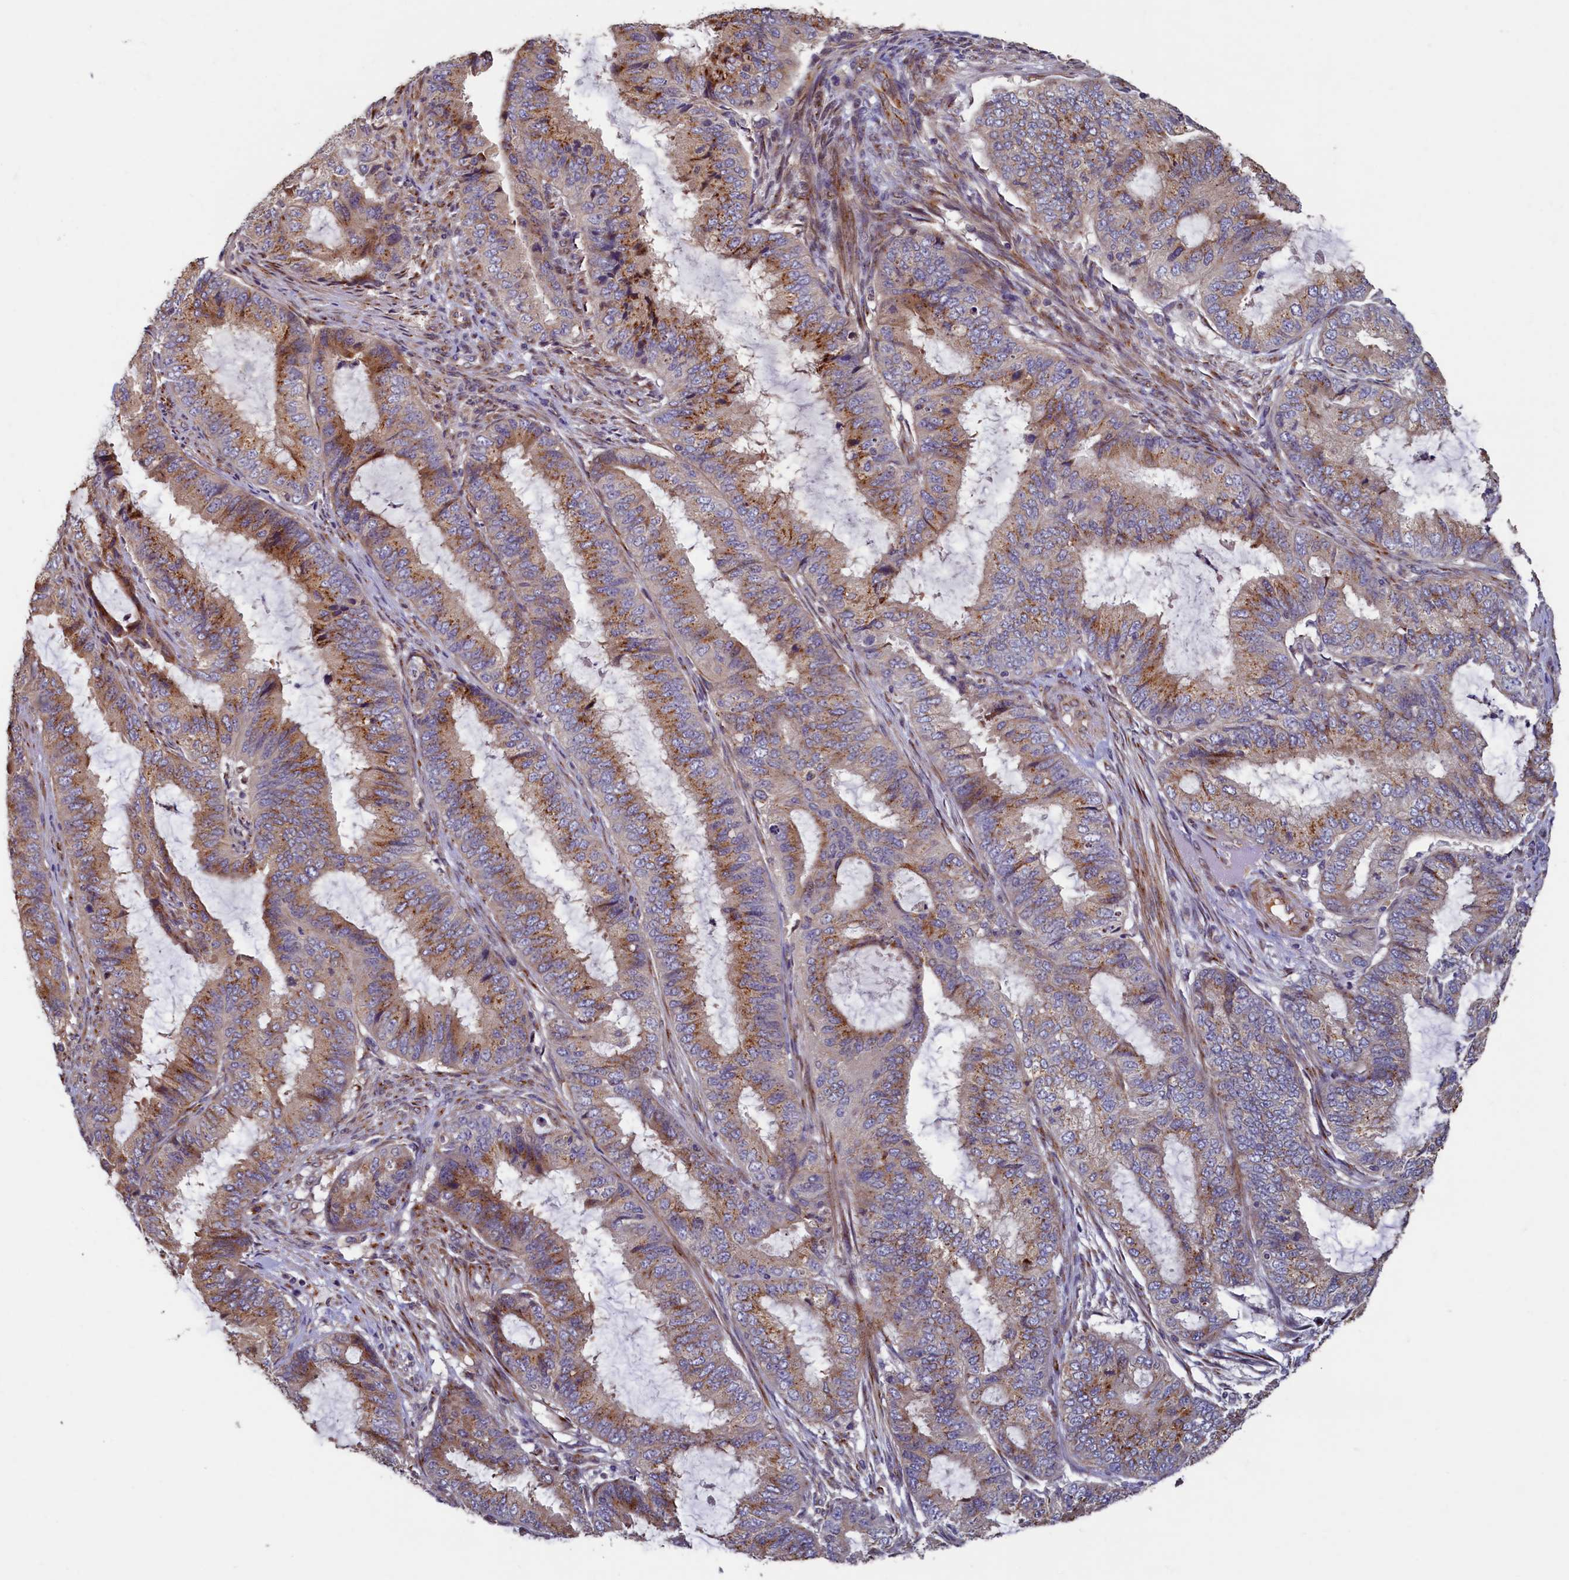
{"staining": {"intensity": "moderate", "quantity": ">75%", "location": "cytoplasmic/membranous"}, "tissue": "endometrial cancer", "cell_type": "Tumor cells", "image_type": "cancer", "snomed": [{"axis": "morphology", "description": "Adenocarcinoma, NOS"}, {"axis": "topography", "description": "Endometrium"}], "caption": "Immunohistochemical staining of human endometrial adenocarcinoma shows medium levels of moderate cytoplasmic/membranous protein staining in approximately >75% of tumor cells.", "gene": "TMEM181", "patient": {"sex": "female", "age": 51}}